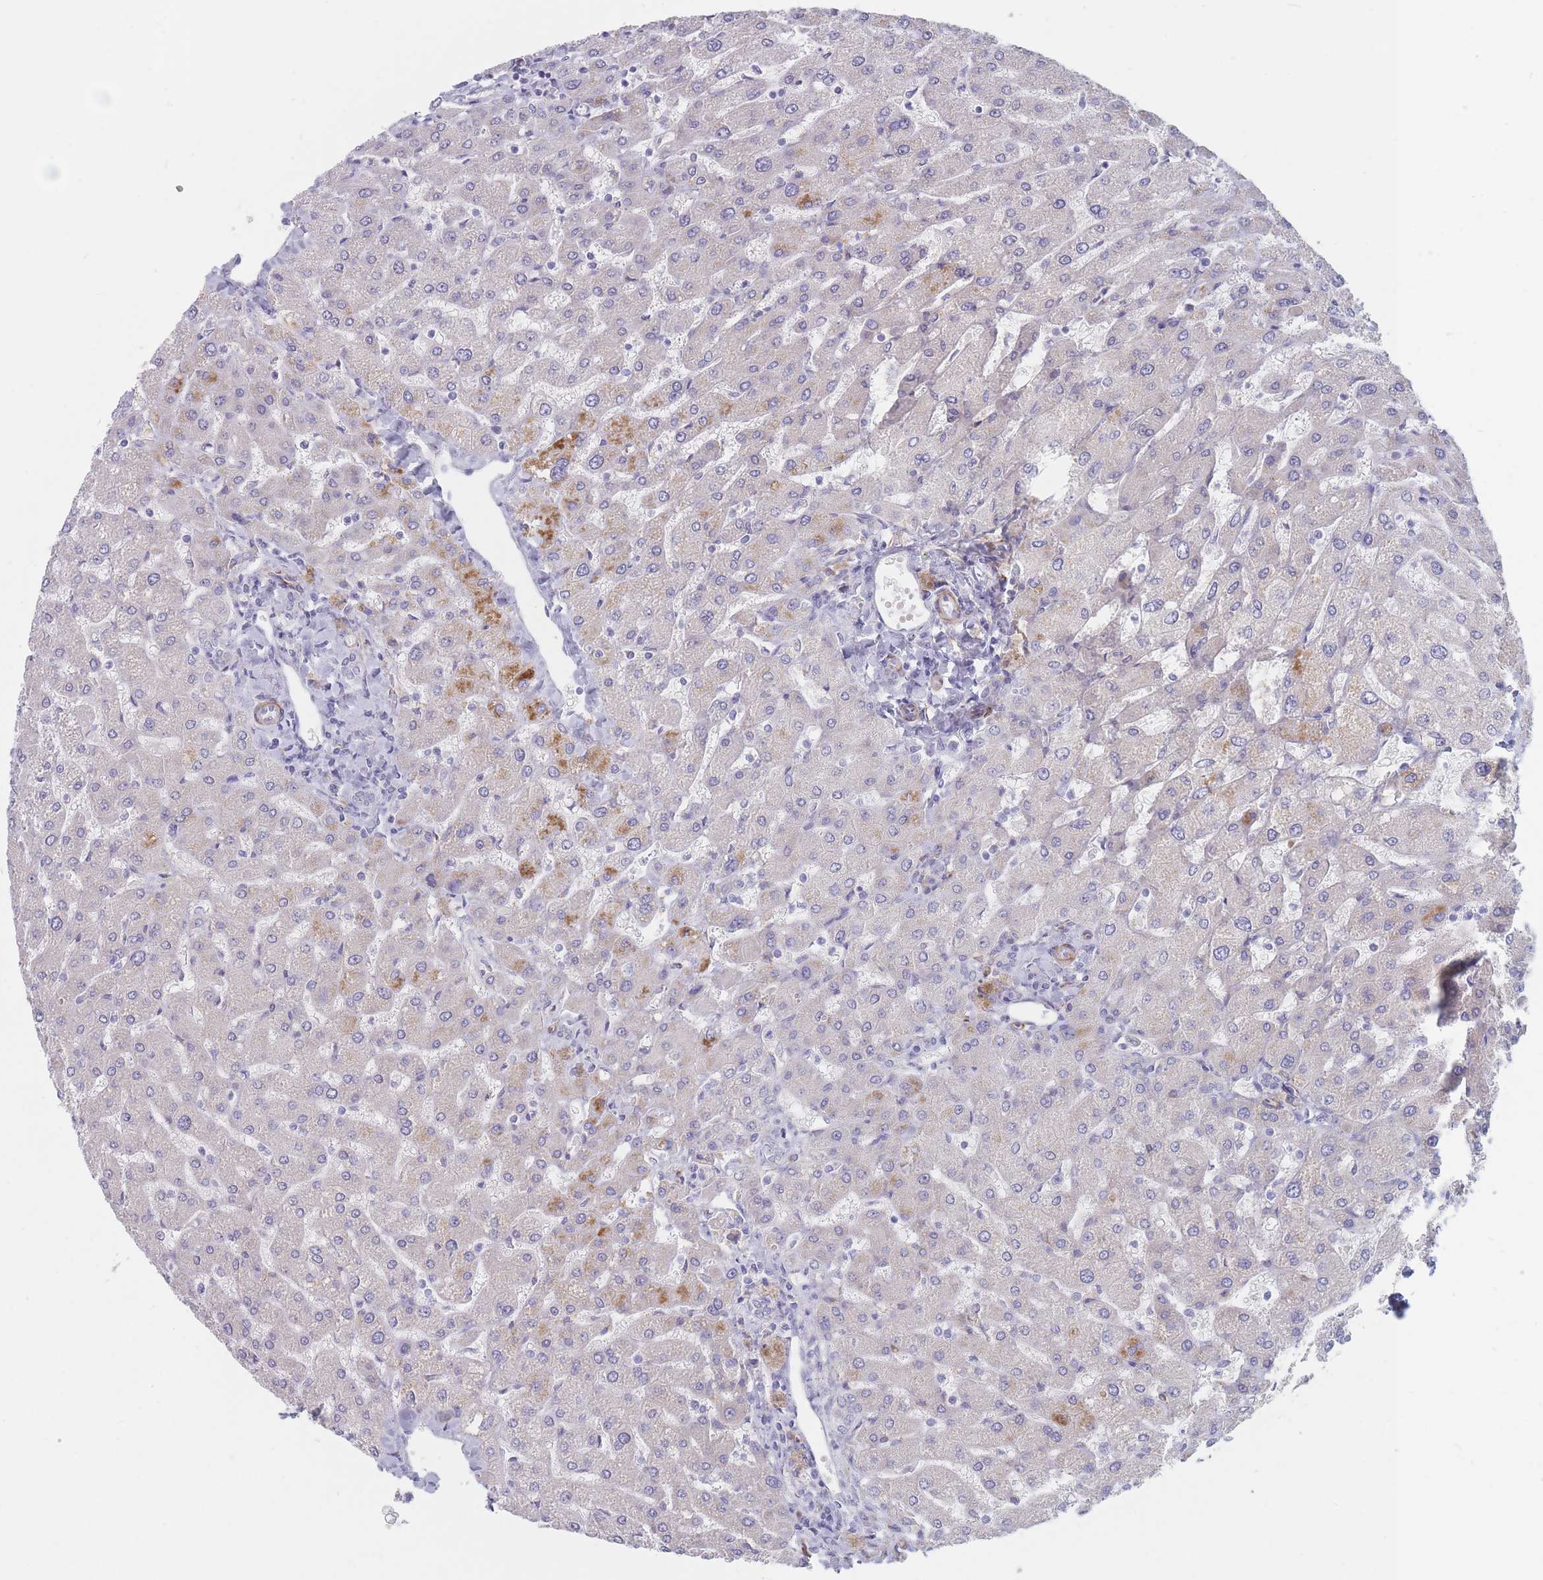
{"staining": {"intensity": "negative", "quantity": "none", "location": "none"}, "tissue": "liver", "cell_type": "Cholangiocytes", "image_type": "normal", "snomed": [{"axis": "morphology", "description": "Normal tissue, NOS"}, {"axis": "topography", "description": "Liver"}], "caption": "Immunohistochemical staining of benign human liver displays no significant positivity in cholangiocytes. (Brightfield microscopy of DAB (3,3'-diaminobenzidine) immunohistochemistry at high magnification).", "gene": "ERBIN", "patient": {"sex": "male", "age": 55}}